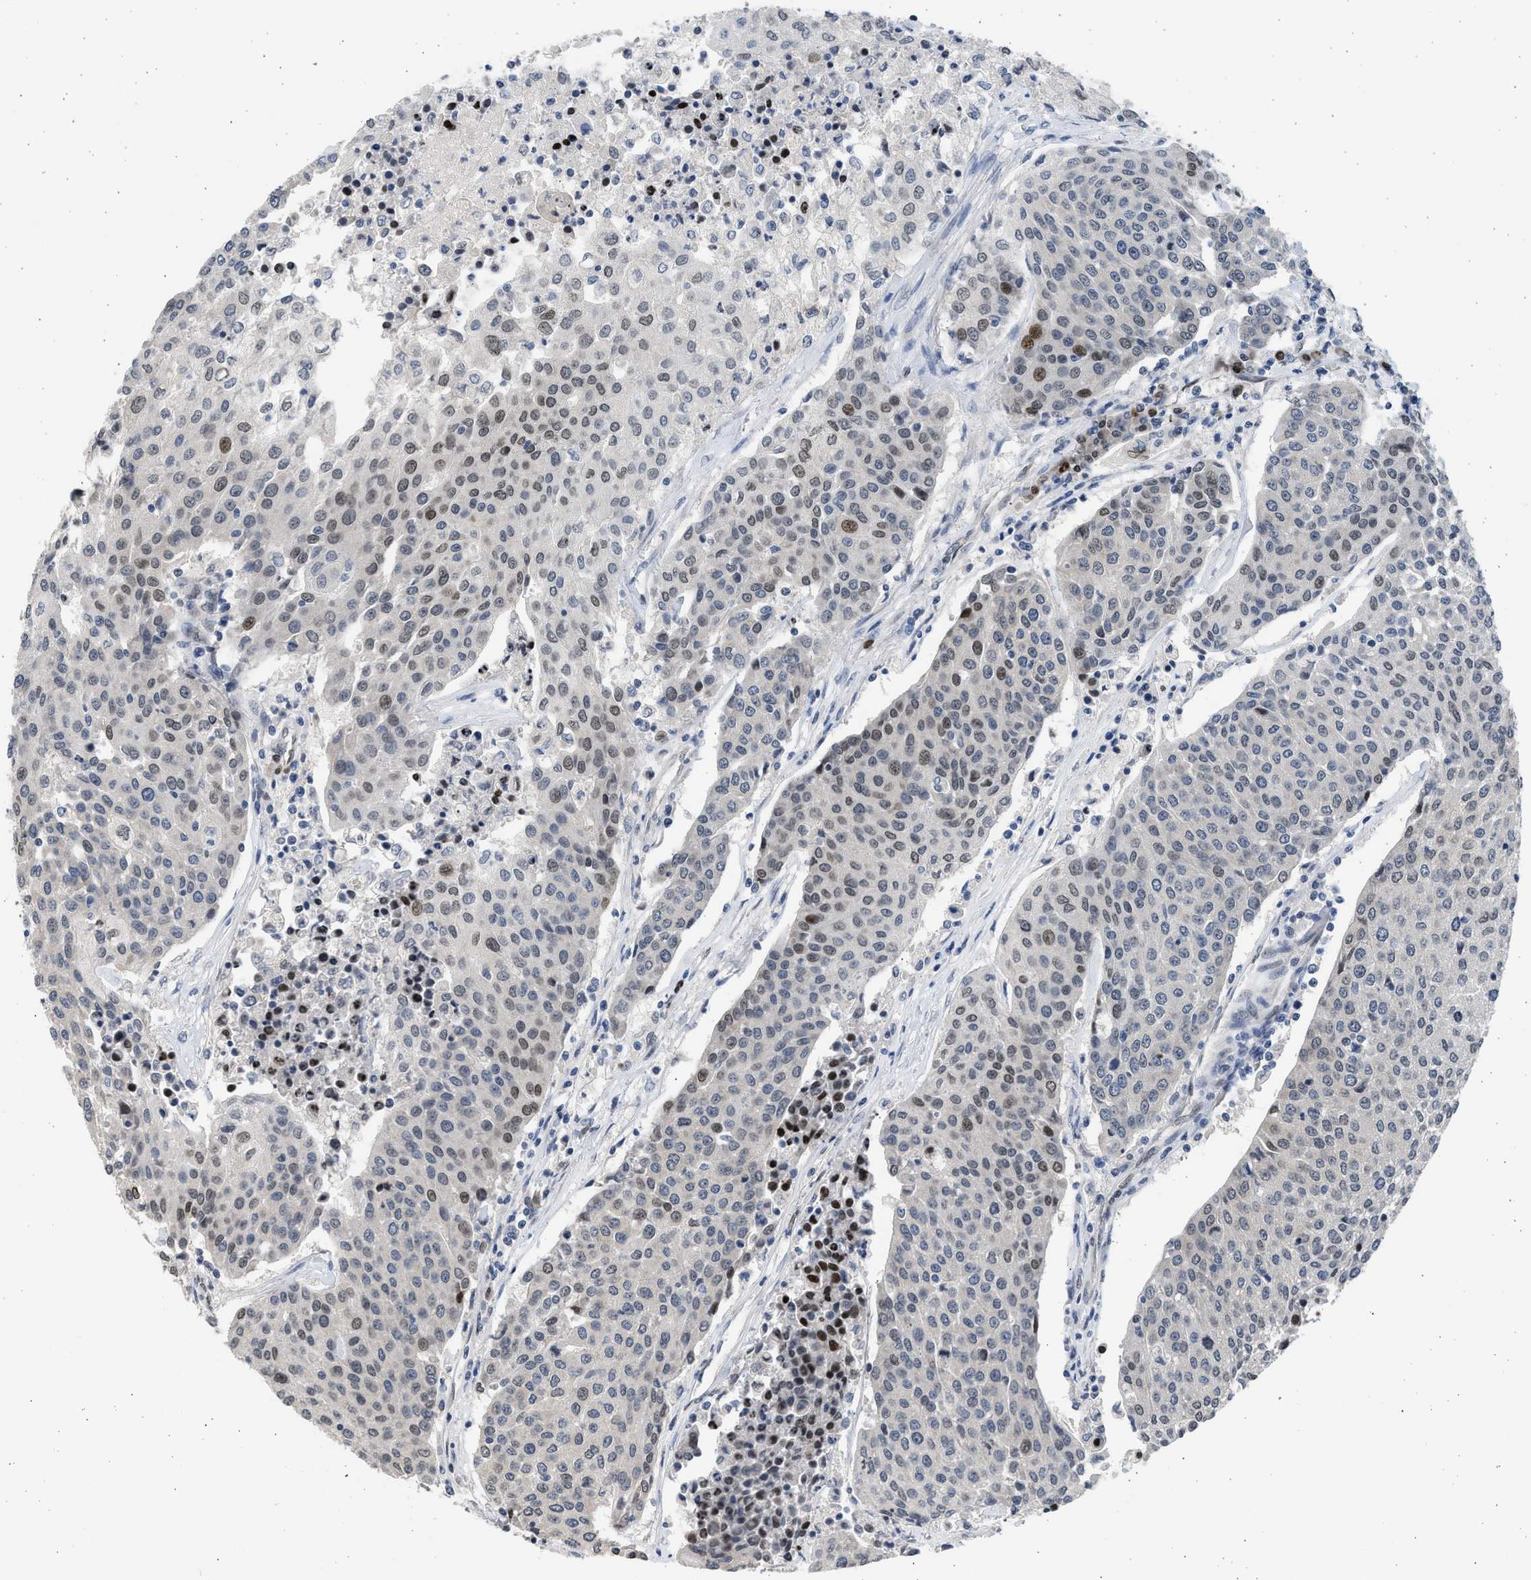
{"staining": {"intensity": "moderate", "quantity": "25%-75%", "location": "nuclear"}, "tissue": "urothelial cancer", "cell_type": "Tumor cells", "image_type": "cancer", "snomed": [{"axis": "morphology", "description": "Urothelial carcinoma, High grade"}, {"axis": "topography", "description": "Urinary bladder"}], "caption": "Moderate nuclear protein positivity is seen in approximately 25%-75% of tumor cells in urothelial cancer. Nuclei are stained in blue.", "gene": "HMGN3", "patient": {"sex": "female", "age": 85}}